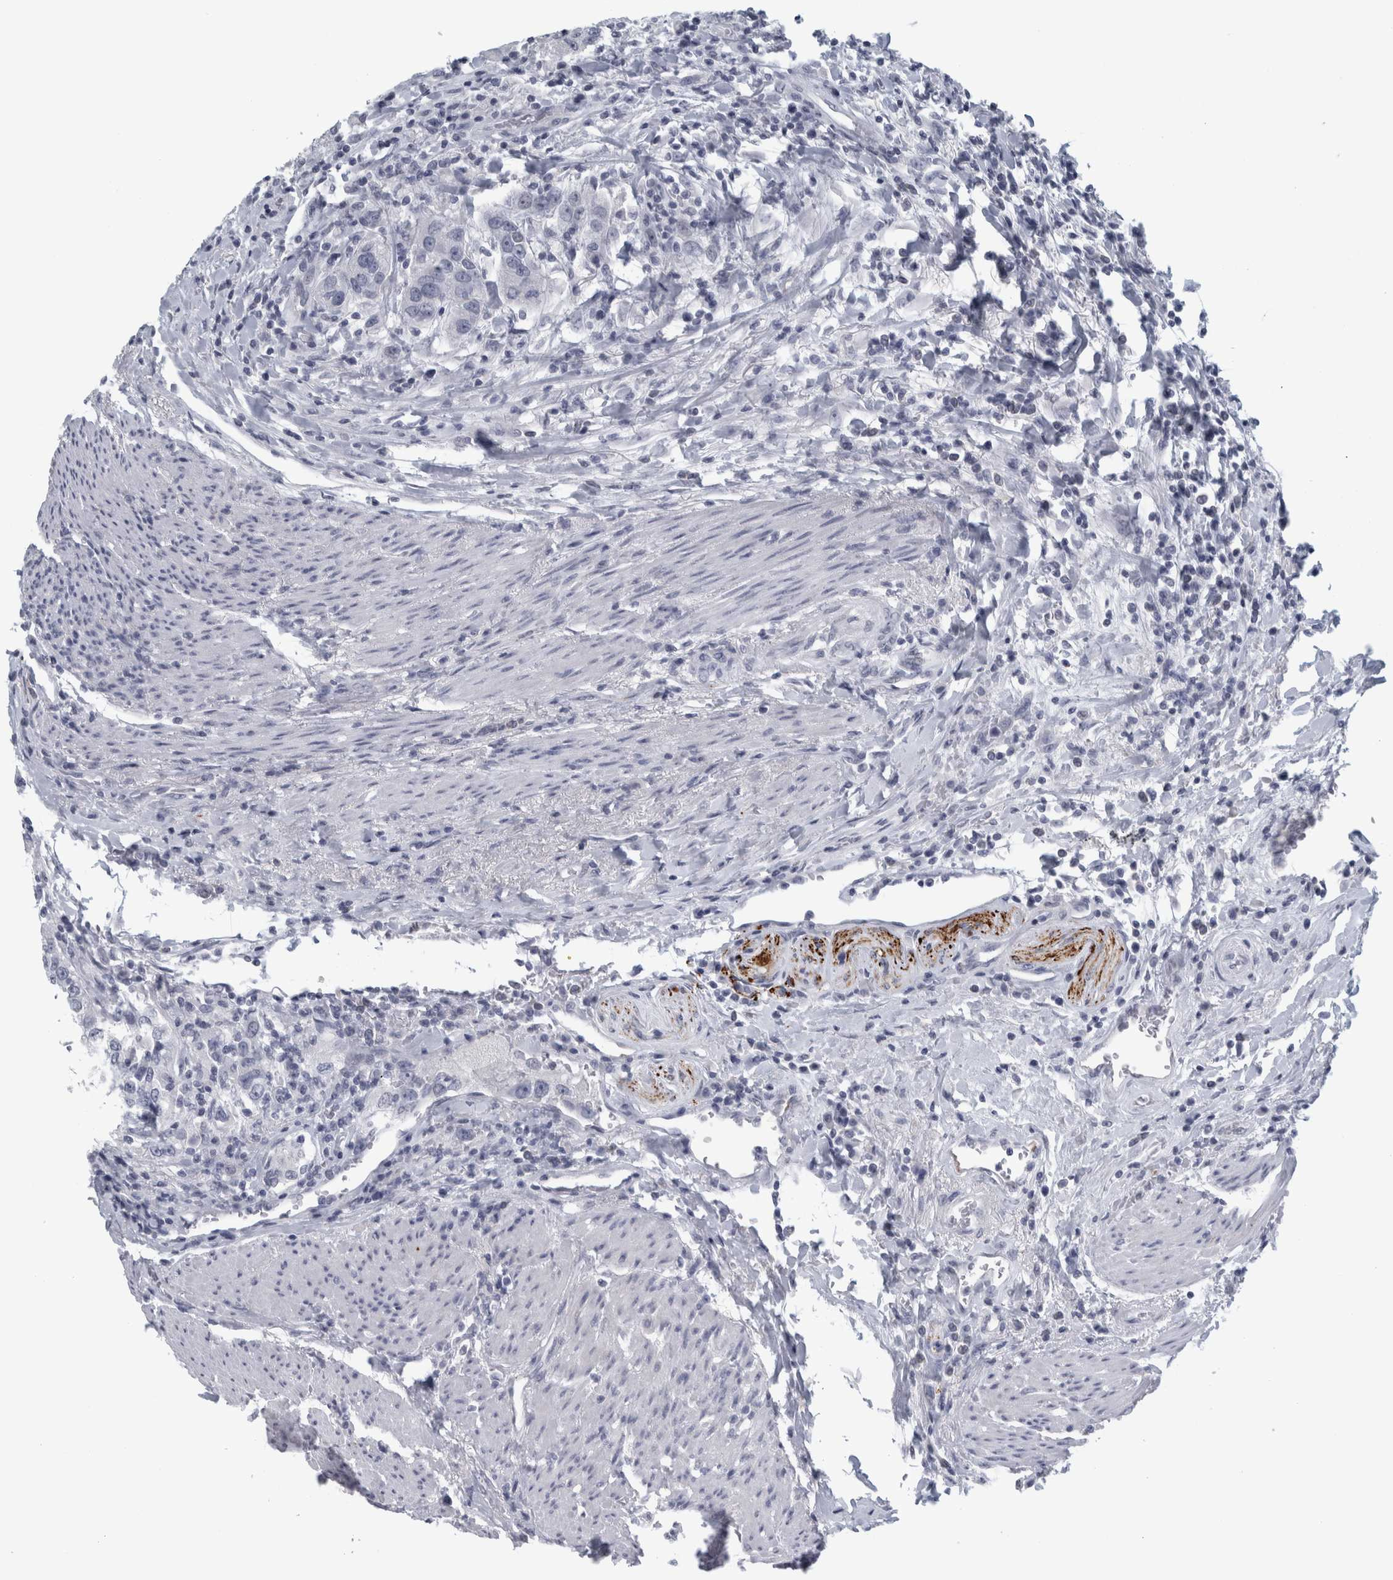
{"staining": {"intensity": "negative", "quantity": "none", "location": "none"}, "tissue": "urothelial cancer", "cell_type": "Tumor cells", "image_type": "cancer", "snomed": [{"axis": "morphology", "description": "Urothelial carcinoma, High grade"}, {"axis": "topography", "description": "Urinary bladder"}], "caption": "There is no significant positivity in tumor cells of urothelial cancer.", "gene": "CPE", "patient": {"sex": "female", "age": 80}}